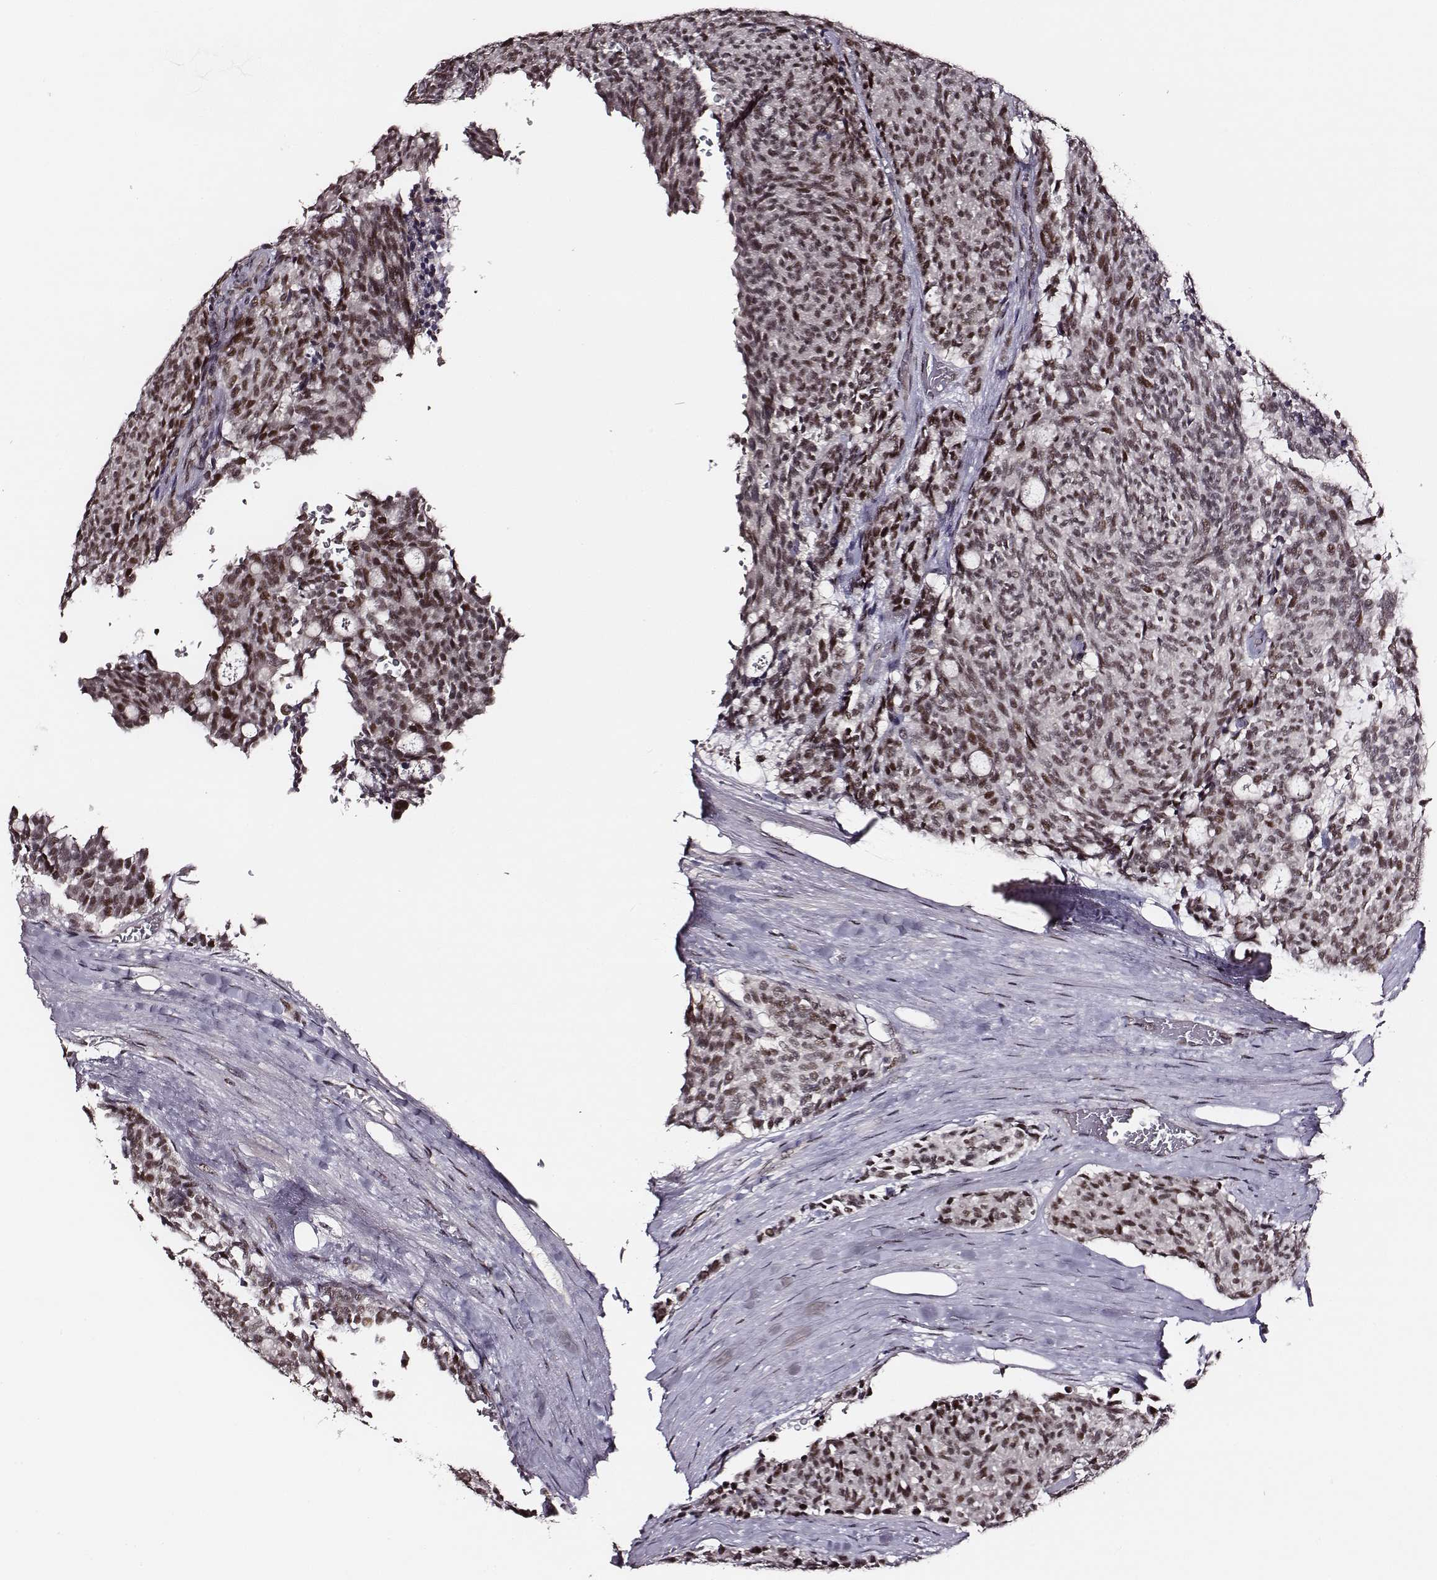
{"staining": {"intensity": "moderate", "quantity": ">75%", "location": "nuclear"}, "tissue": "carcinoid", "cell_type": "Tumor cells", "image_type": "cancer", "snomed": [{"axis": "morphology", "description": "Carcinoid, malignant, NOS"}, {"axis": "topography", "description": "Pancreas"}], "caption": "Immunohistochemistry (IHC) micrograph of human malignant carcinoid stained for a protein (brown), which shows medium levels of moderate nuclear expression in about >75% of tumor cells.", "gene": "PPARA", "patient": {"sex": "female", "age": 54}}